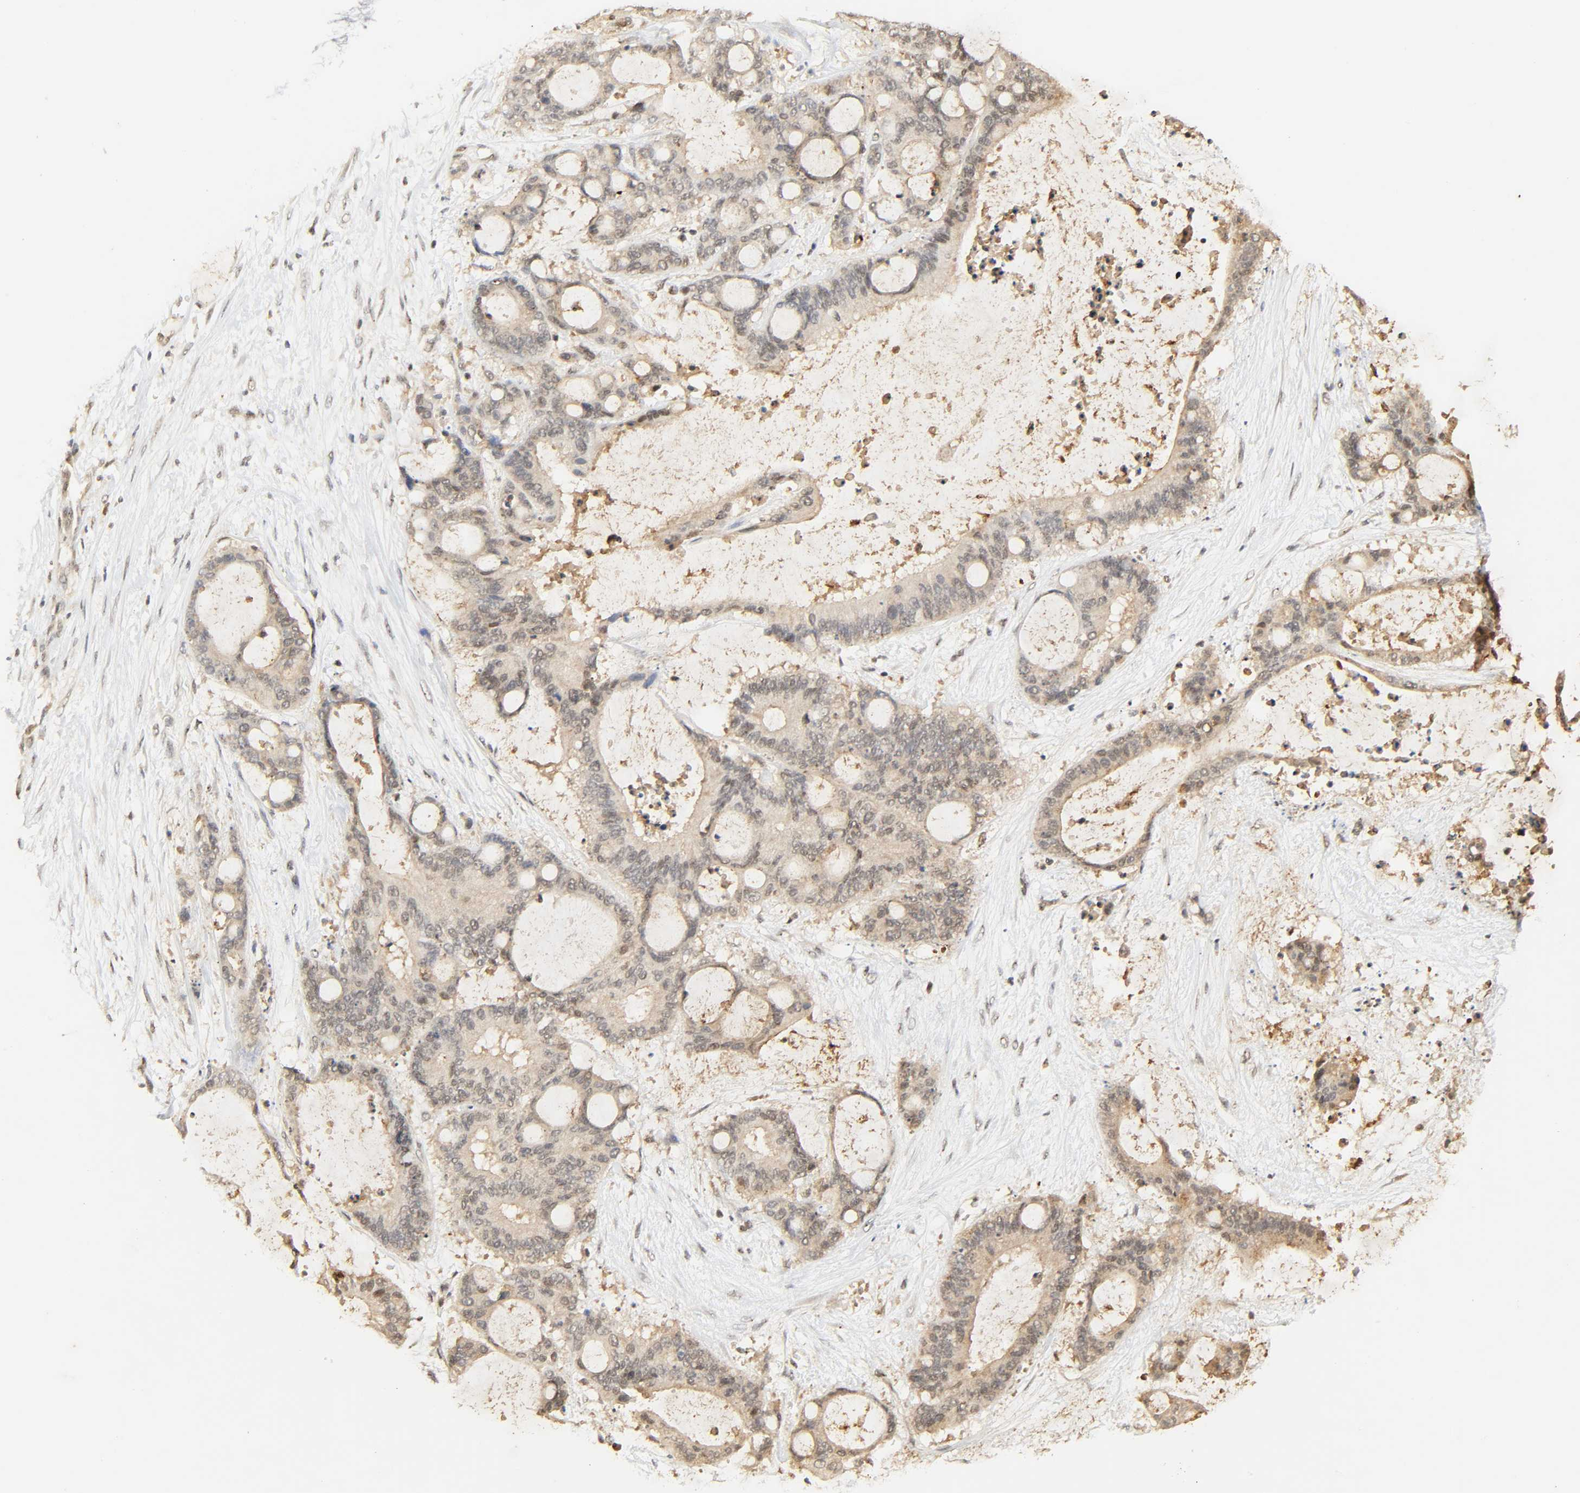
{"staining": {"intensity": "weak", "quantity": "<25%", "location": "nuclear"}, "tissue": "liver cancer", "cell_type": "Tumor cells", "image_type": "cancer", "snomed": [{"axis": "morphology", "description": "Cholangiocarcinoma"}, {"axis": "topography", "description": "Liver"}], "caption": "Immunohistochemistry (IHC) of human liver cancer (cholangiocarcinoma) displays no staining in tumor cells.", "gene": "UBC", "patient": {"sex": "female", "age": 73}}